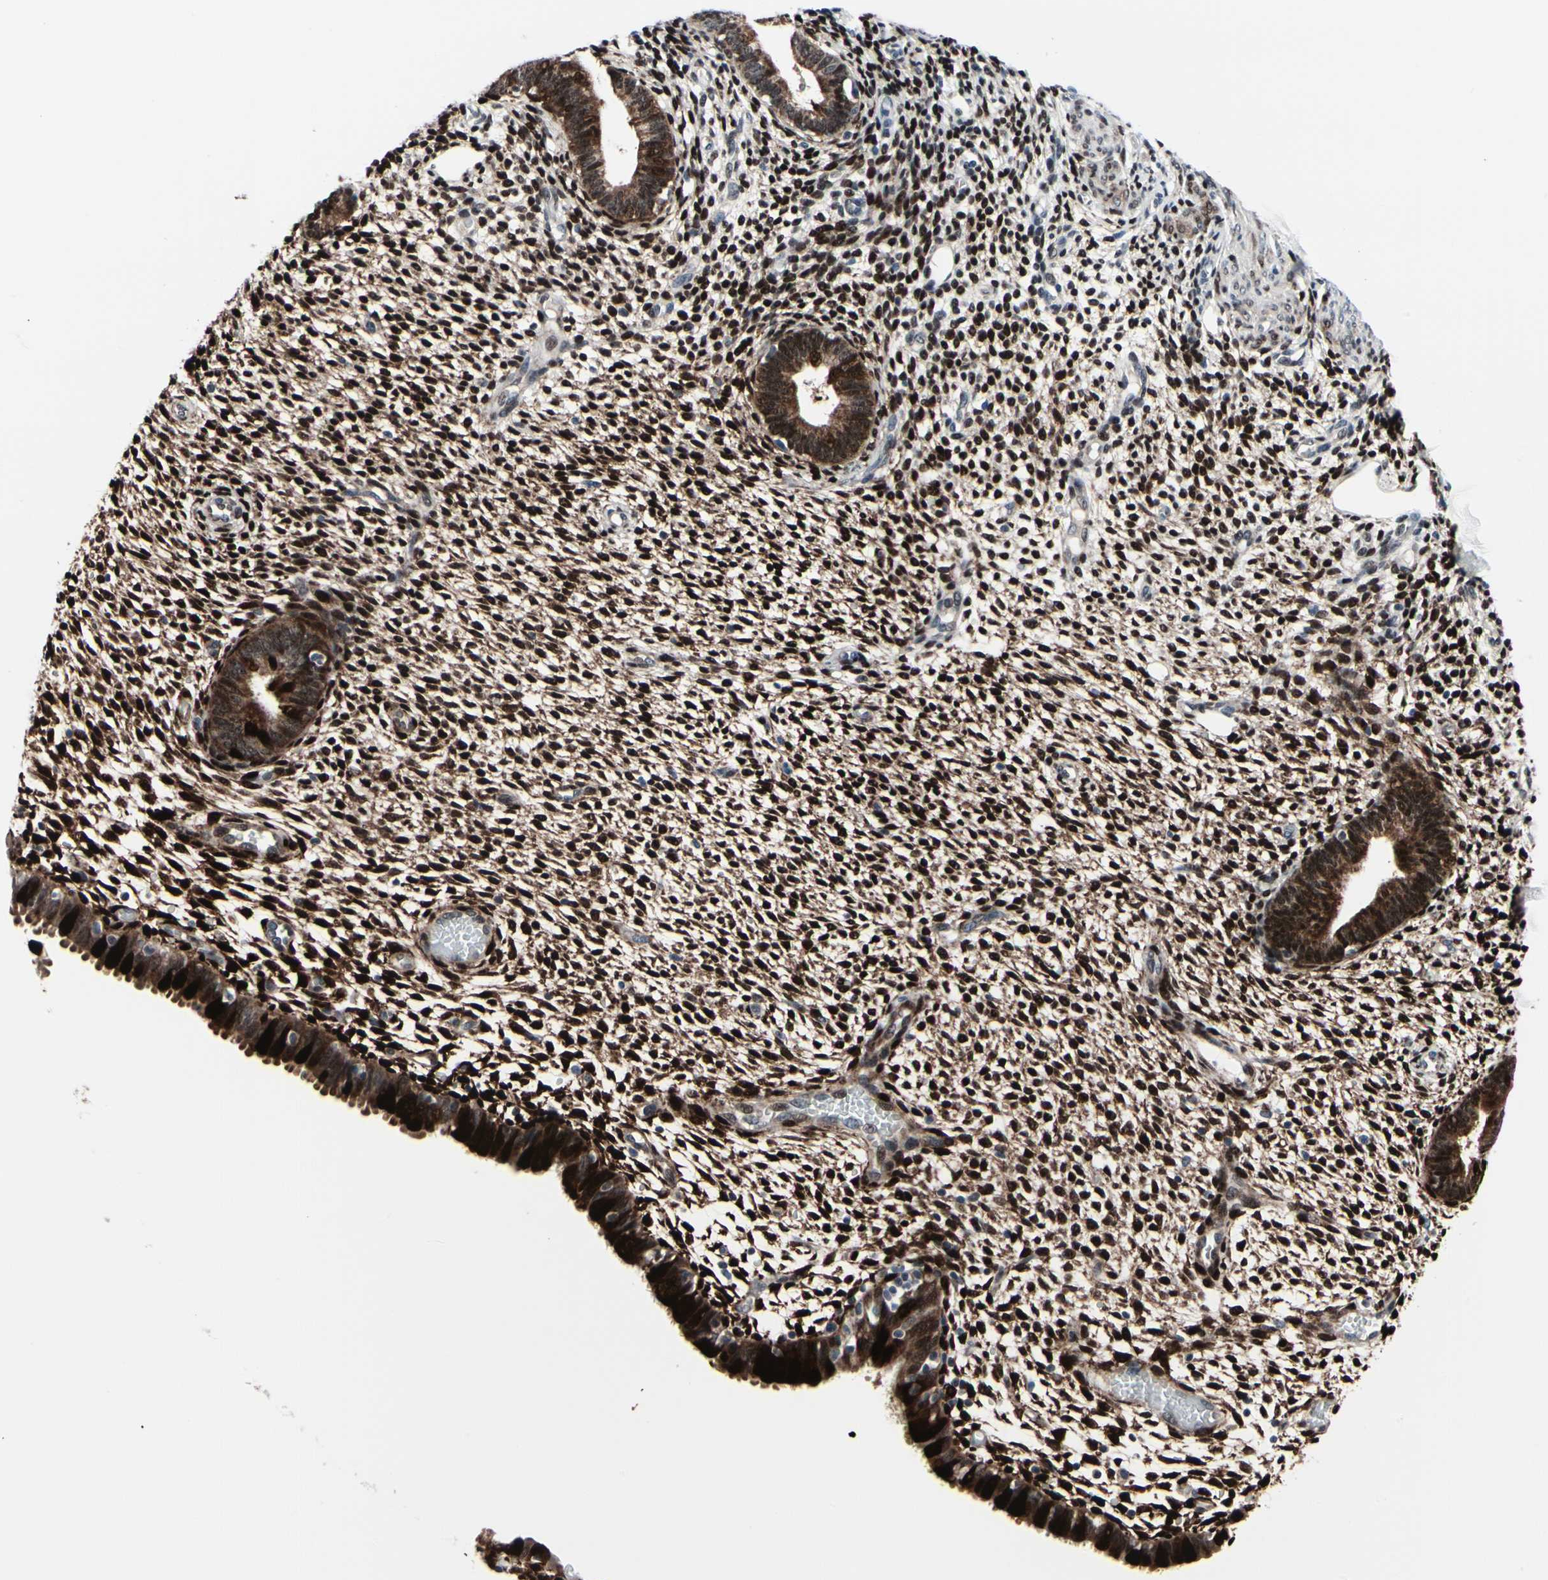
{"staining": {"intensity": "strong", "quantity": "25%-75%", "location": "cytoplasmic/membranous,nuclear"}, "tissue": "endometrium", "cell_type": "Cells in endometrial stroma", "image_type": "normal", "snomed": [{"axis": "morphology", "description": "Normal tissue, NOS"}, {"axis": "topography", "description": "Endometrium"}], "caption": "Endometrium stained with immunohistochemistry shows strong cytoplasmic/membranous,nuclear expression in about 25%-75% of cells in endometrial stroma.", "gene": "TXN", "patient": {"sex": "female", "age": 61}}